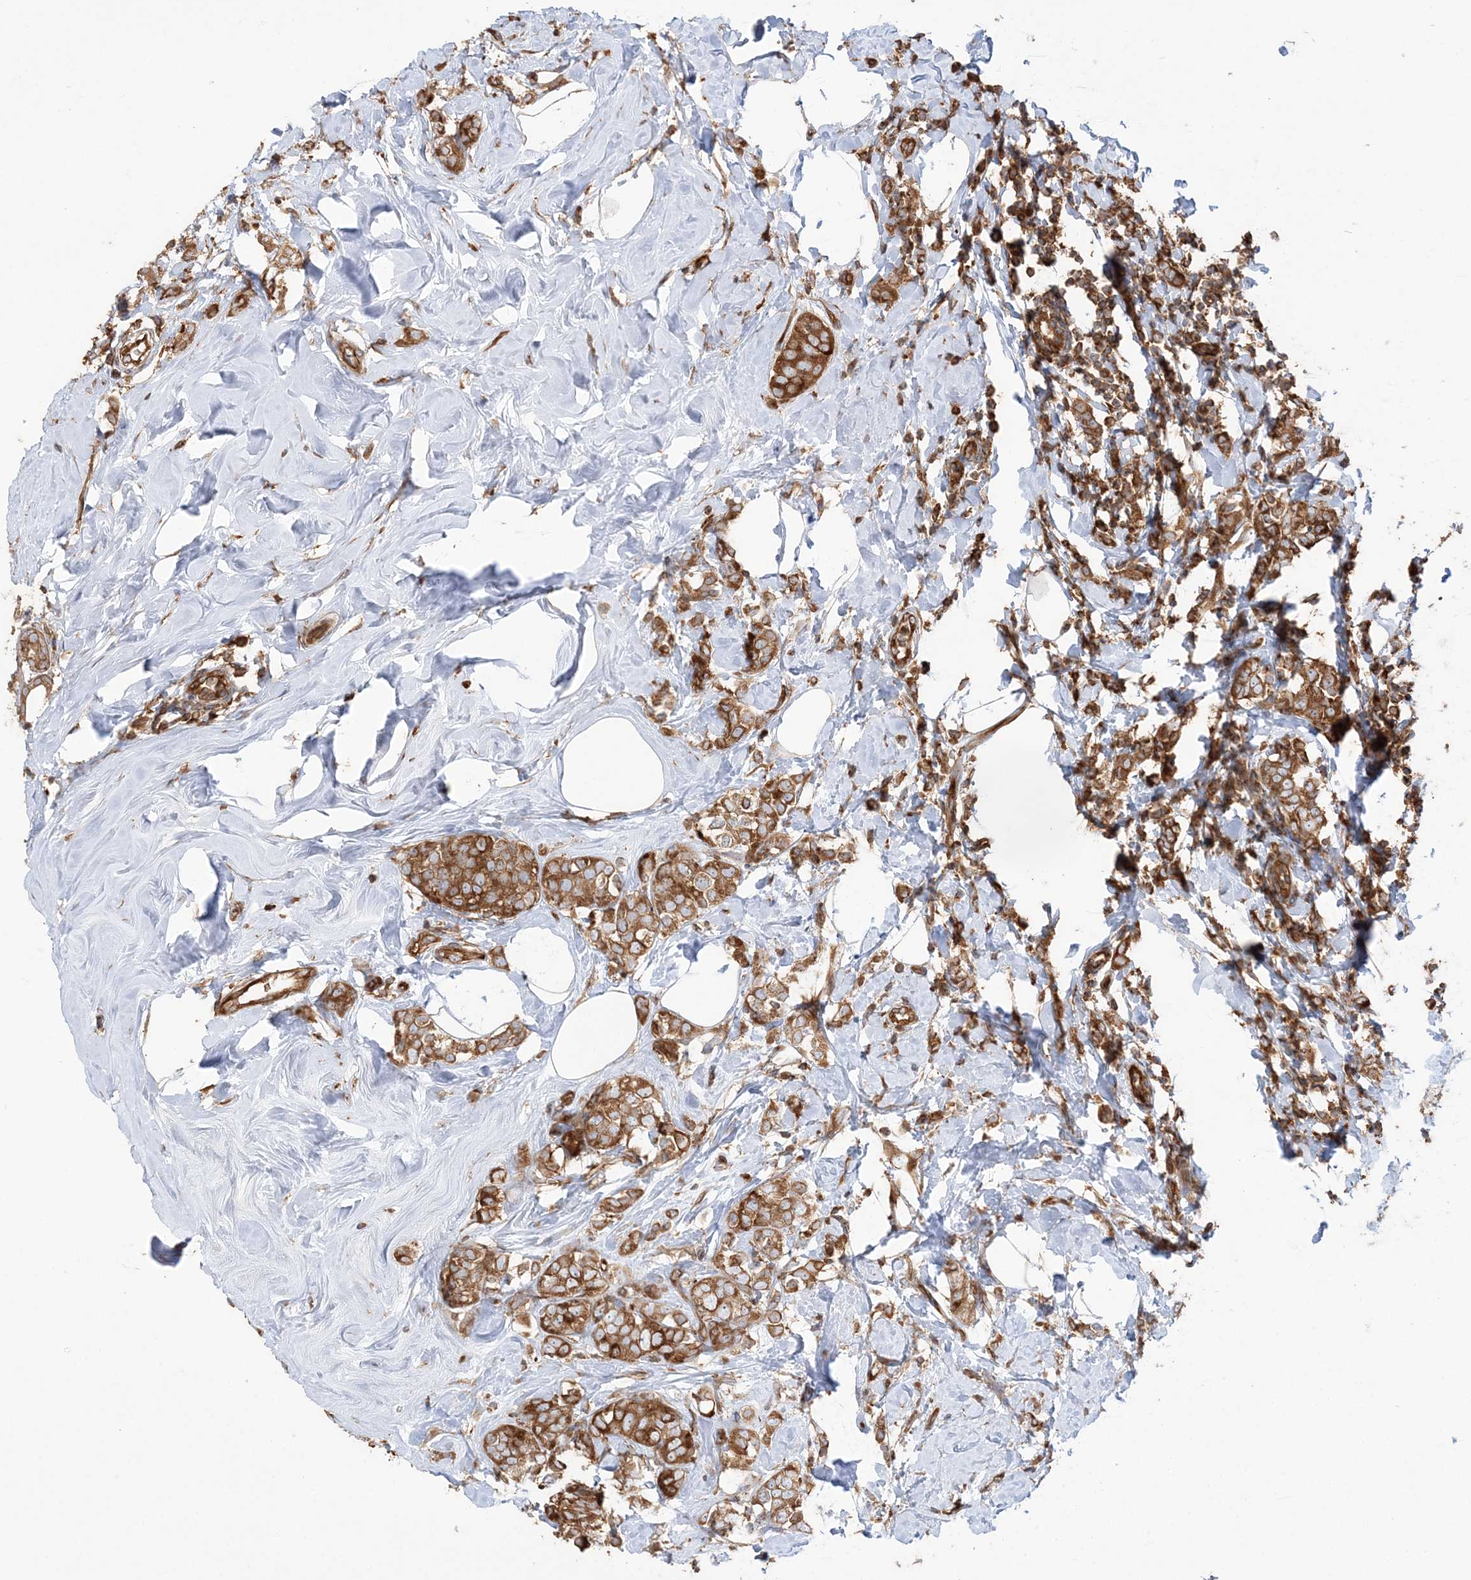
{"staining": {"intensity": "moderate", "quantity": ">75%", "location": "cytoplasmic/membranous"}, "tissue": "breast cancer", "cell_type": "Tumor cells", "image_type": "cancer", "snomed": [{"axis": "morphology", "description": "Lobular carcinoma"}, {"axis": "topography", "description": "Breast"}], "caption": "Breast lobular carcinoma stained with a protein marker demonstrates moderate staining in tumor cells.", "gene": "TBC1D5", "patient": {"sex": "female", "age": 47}}